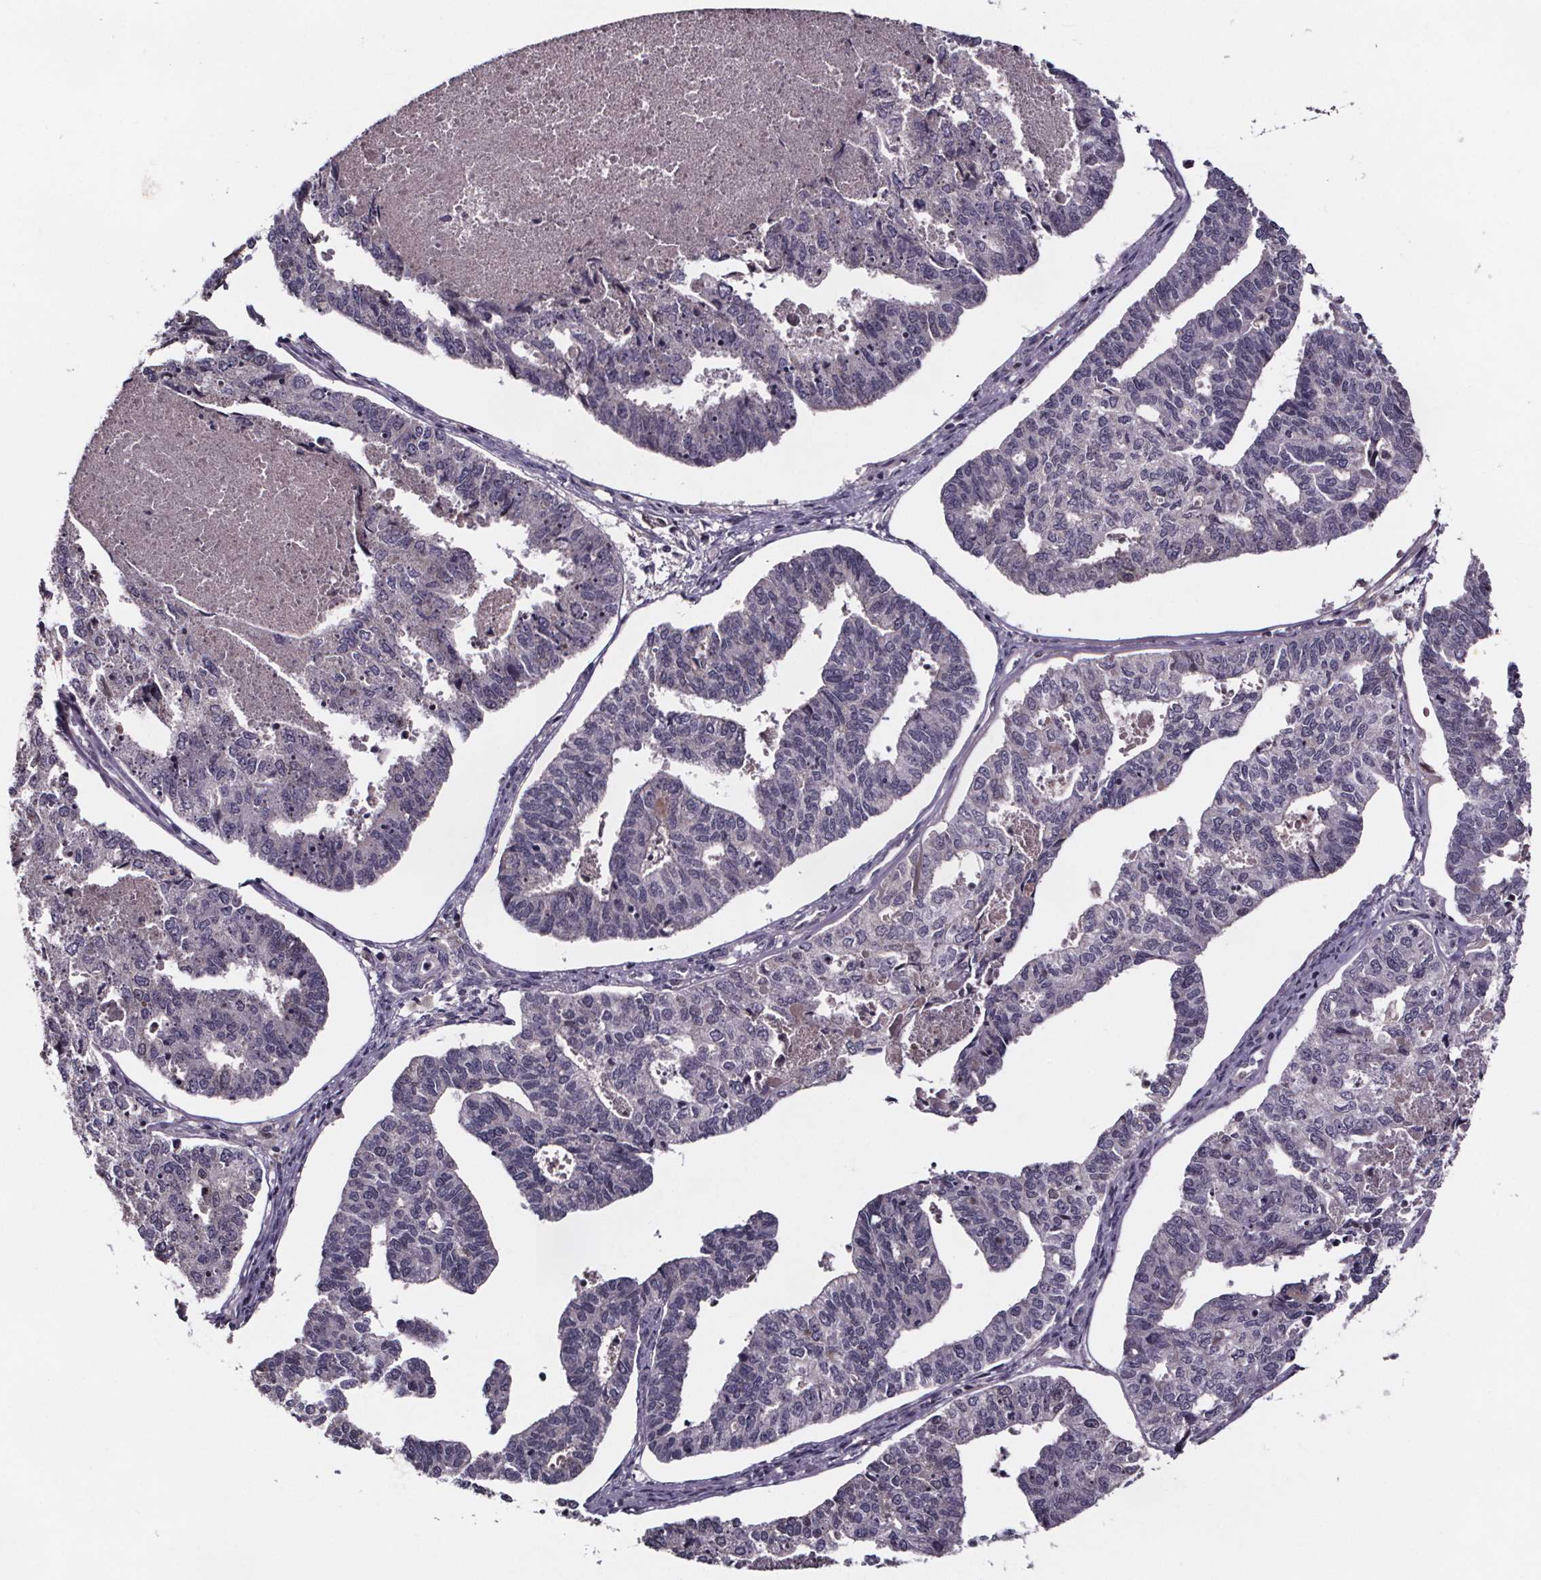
{"staining": {"intensity": "negative", "quantity": "none", "location": "none"}, "tissue": "endometrial cancer", "cell_type": "Tumor cells", "image_type": "cancer", "snomed": [{"axis": "morphology", "description": "Adenocarcinoma, NOS"}, {"axis": "topography", "description": "Endometrium"}], "caption": "Immunohistochemical staining of endometrial cancer (adenocarcinoma) exhibits no significant positivity in tumor cells.", "gene": "NPHP4", "patient": {"sex": "female", "age": 73}}